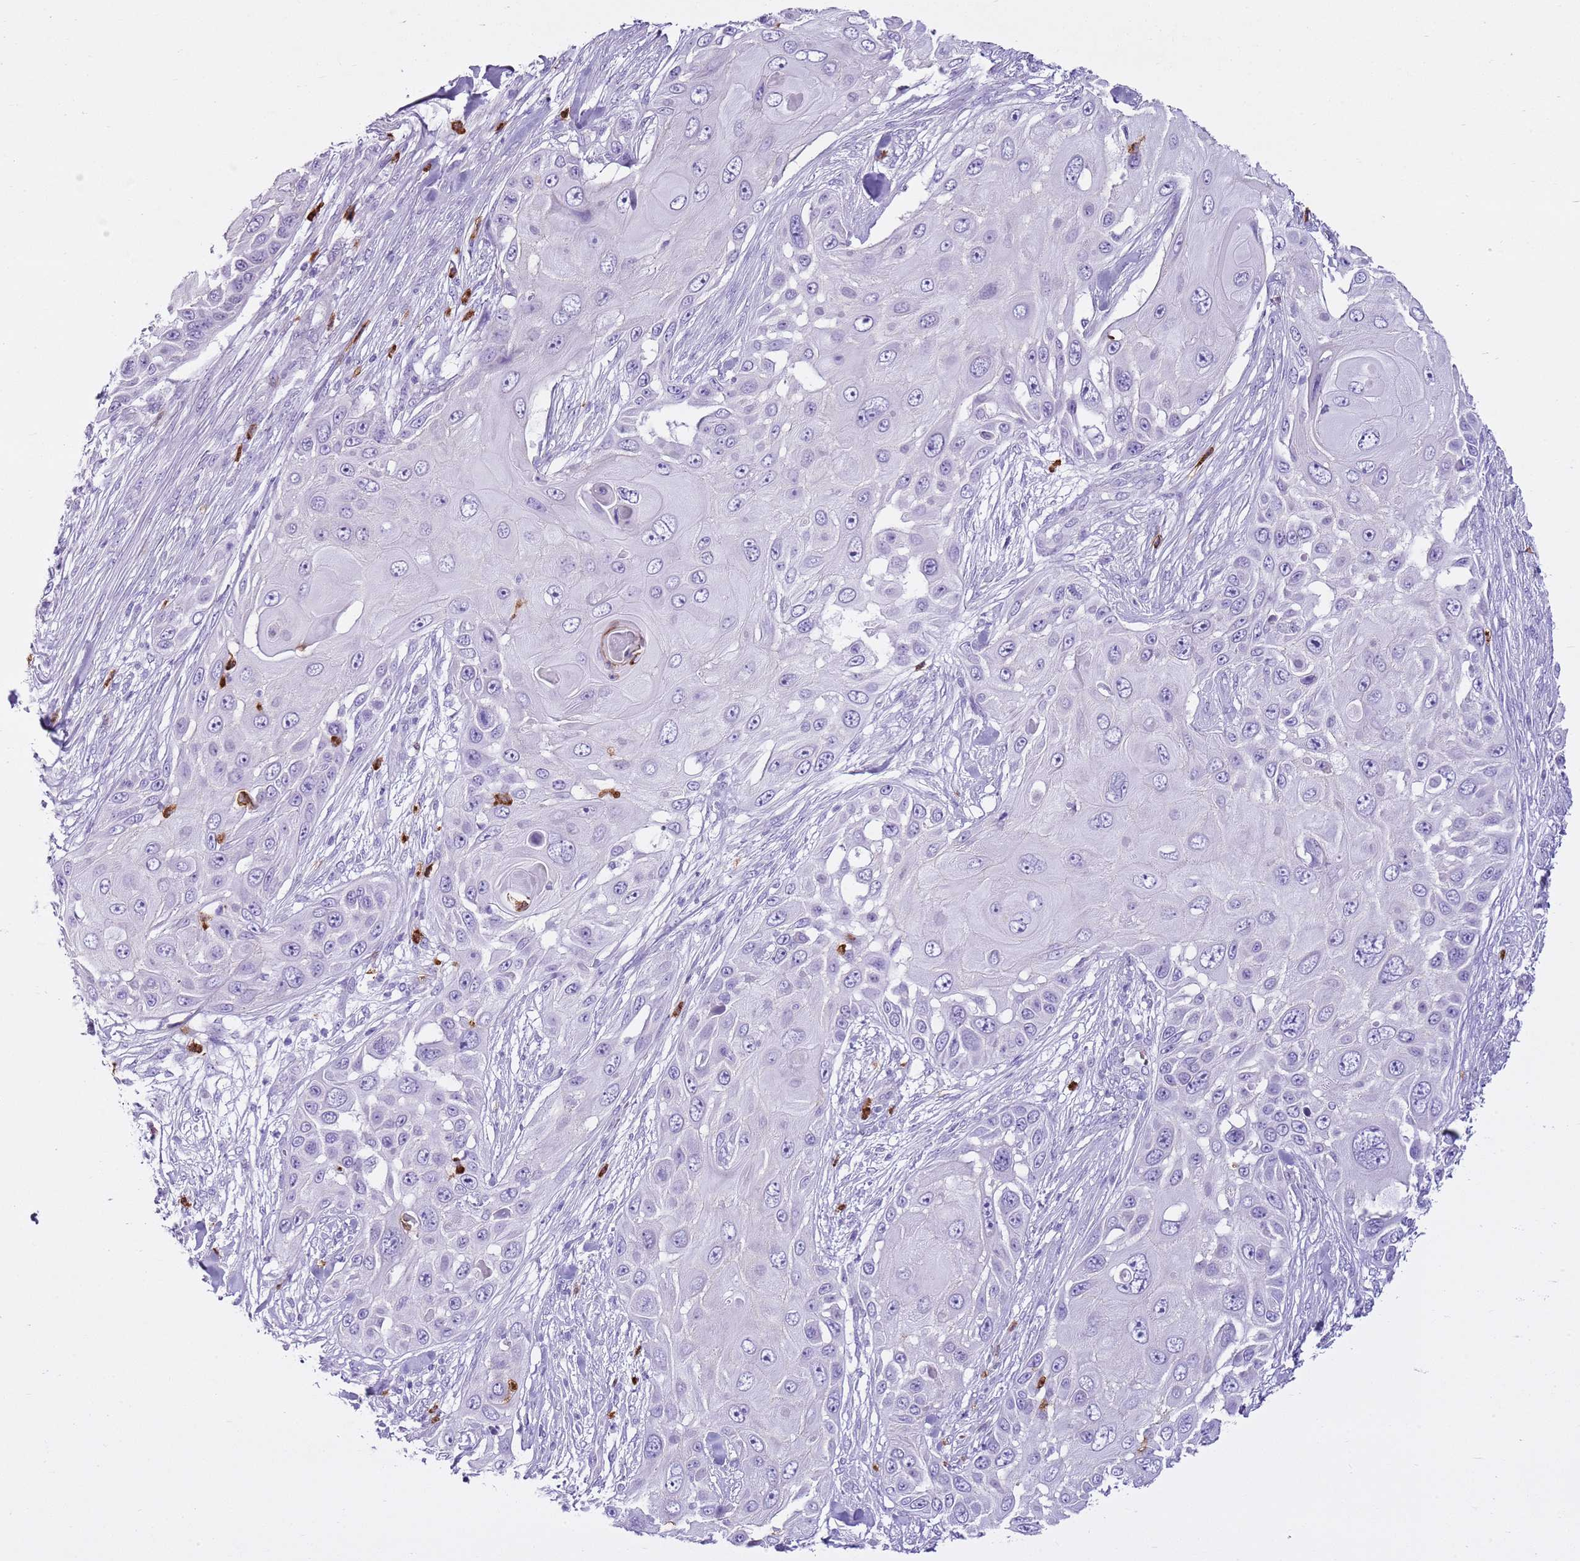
{"staining": {"intensity": "negative", "quantity": "none", "location": "none"}, "tissue": "skin cancer", "cell_type": "Tumor cells", "image_type": "cancer", "snomed": [{"axis": "morphology", "description": "Squamous cell carcinoma, NOS"}, {"axis": "topography", "description": "Skin"}], "caption": "Image shows no significant protein staining in tumor cells of skin cancer.", "gene": "CD177", "patient": {"sex": "female", "age": 44}}